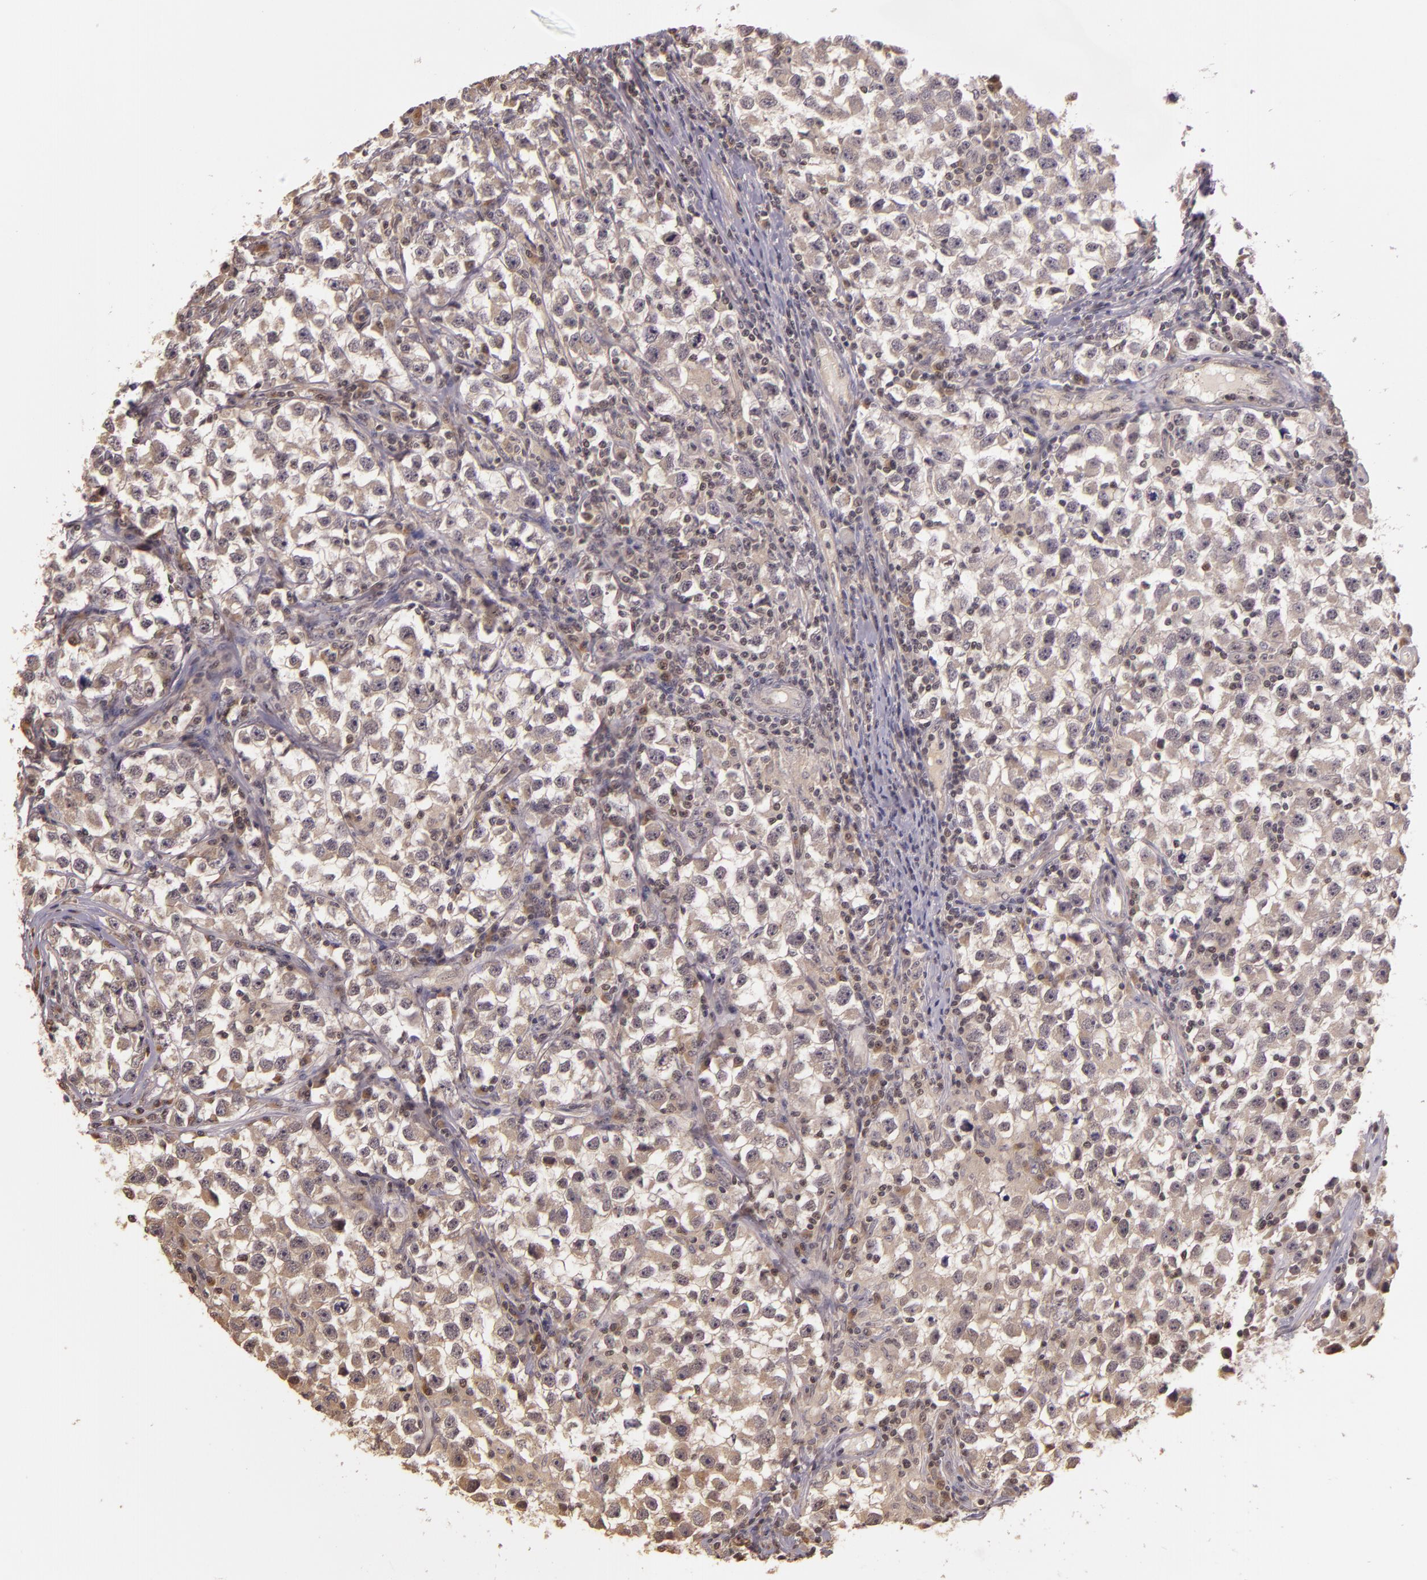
{"staining": {"intensity": "weak", "quantity": ">75%", "location": "cytoplasmic/membranous"}, "tissue": "testis cancer", "cell_type": "Tumor cells", "image_type": "cancer", "snomed": [{"axis": "morphology", "description": "Seminoma, NOS"}, {"axis": "topography", "description": "Testis"}], "caption": "Protein staining by immunohistochemistry (IHC) exhibits weak cytoplasmic/membranous staining in approximately >75% of tumor cells in testis cancer (seminoma).", "gene": "ARMH4", "patient": {"sex": "male", "age": 33}}